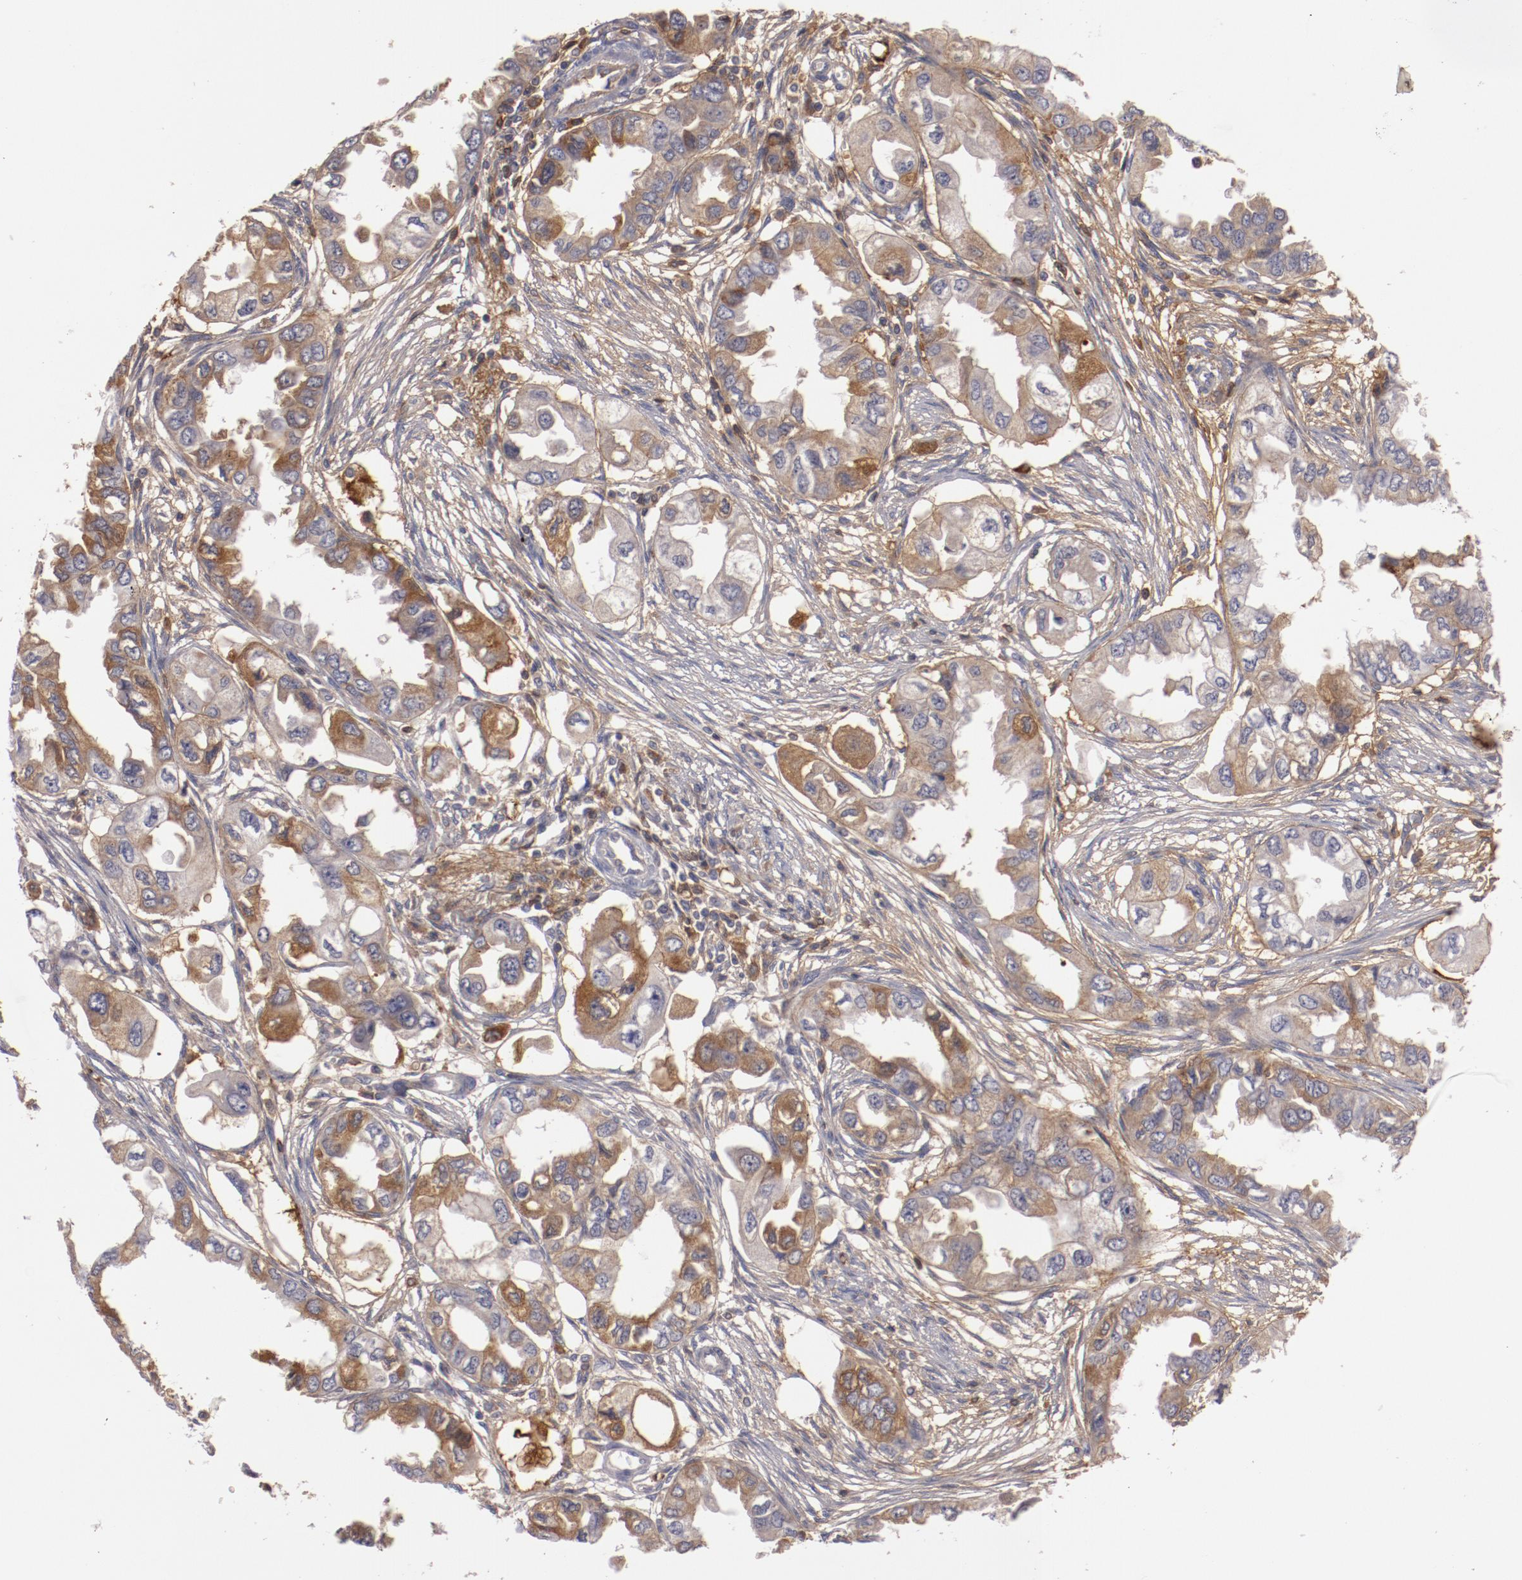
{"staining": {"intensity": "moderate", "quantity": "25%-75%", "location": "cytoplasmic/membranous"}, "tissue": "endometrial cancer", "cell_type": "Tumor cells", "image_type": "cancer", "snomed": [{"axis": "morphology", "description": "Adenocarcinoma, NOS"}, {"axis": "topography", "description": "Endometrium"}], "caption": "Adenocarcinoma (endometrial) was stained to show a protein in brown. There is medium levels of moderate cytoplasmic/membranous staining in approximately 25%-75% of tumor cells. (IHC, brightfield microscopy, high magnification).", "gene": "MBL2", "patient": {"sex": "female", "age": 67}}